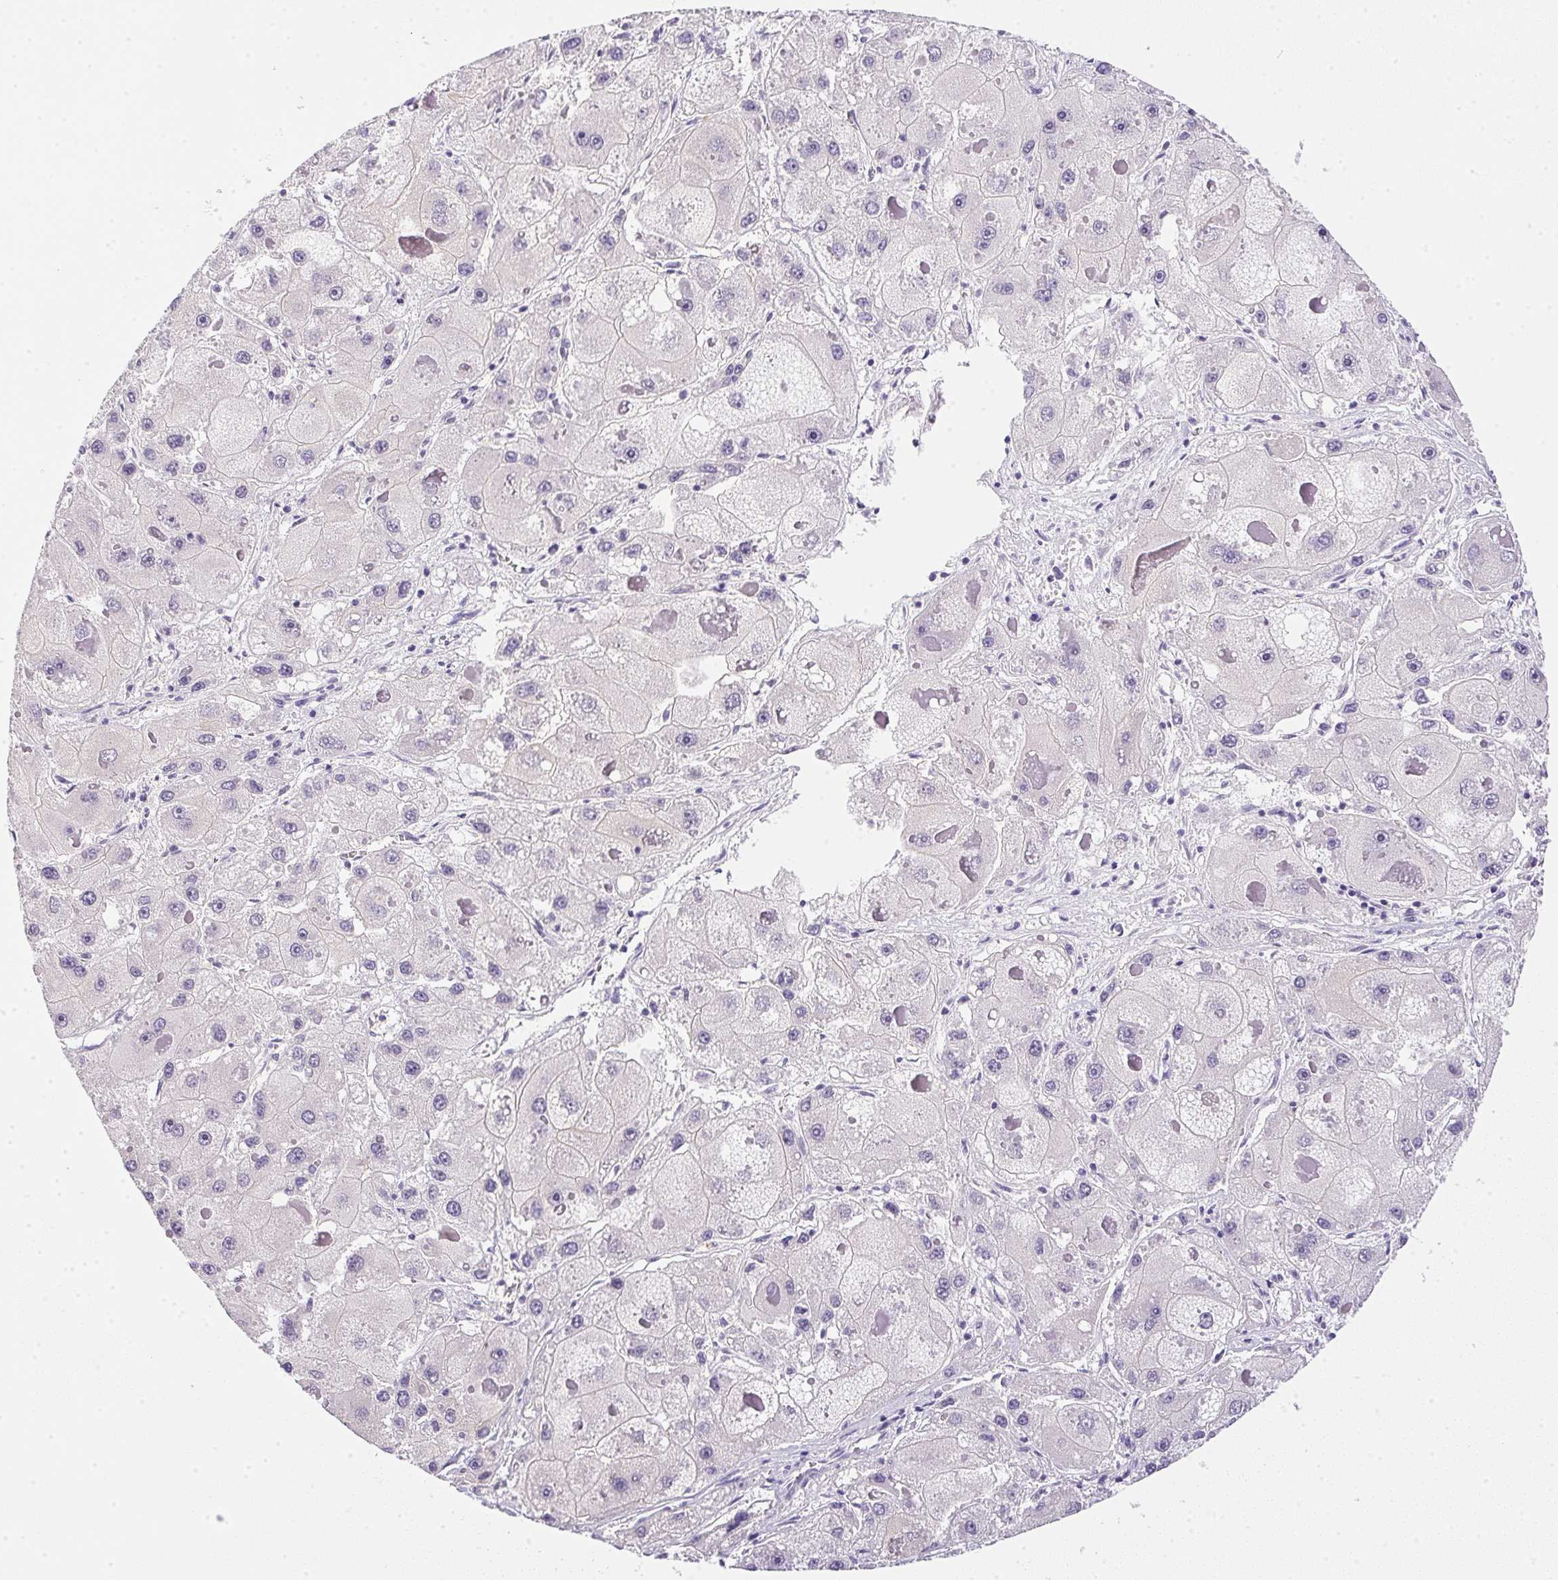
{"staining": {"intensity": "negative", "quantity": "none", "location": "none"}, "tissue": "liver cancer", "cell_type": "Tumor cells", "image_type": "cancer", "snomed": [{"axis": "morphology", "description": "Carcinoma, Hepatocellular, NOS"}, {"axis": "topography", "description": "Liver"}], "caption": "The immunohistochemistry (IHC) image has no significant expression in tumor cells of liver cancer (hepatocellular carcinoma) tissue. (DAB (3,3'-diaminobenzidine) immunohistochemistry visualized using brightfield microscopy, high magnification).", "gene": "SLC17A7", "patient": {"sex": "female", "age": 73}}